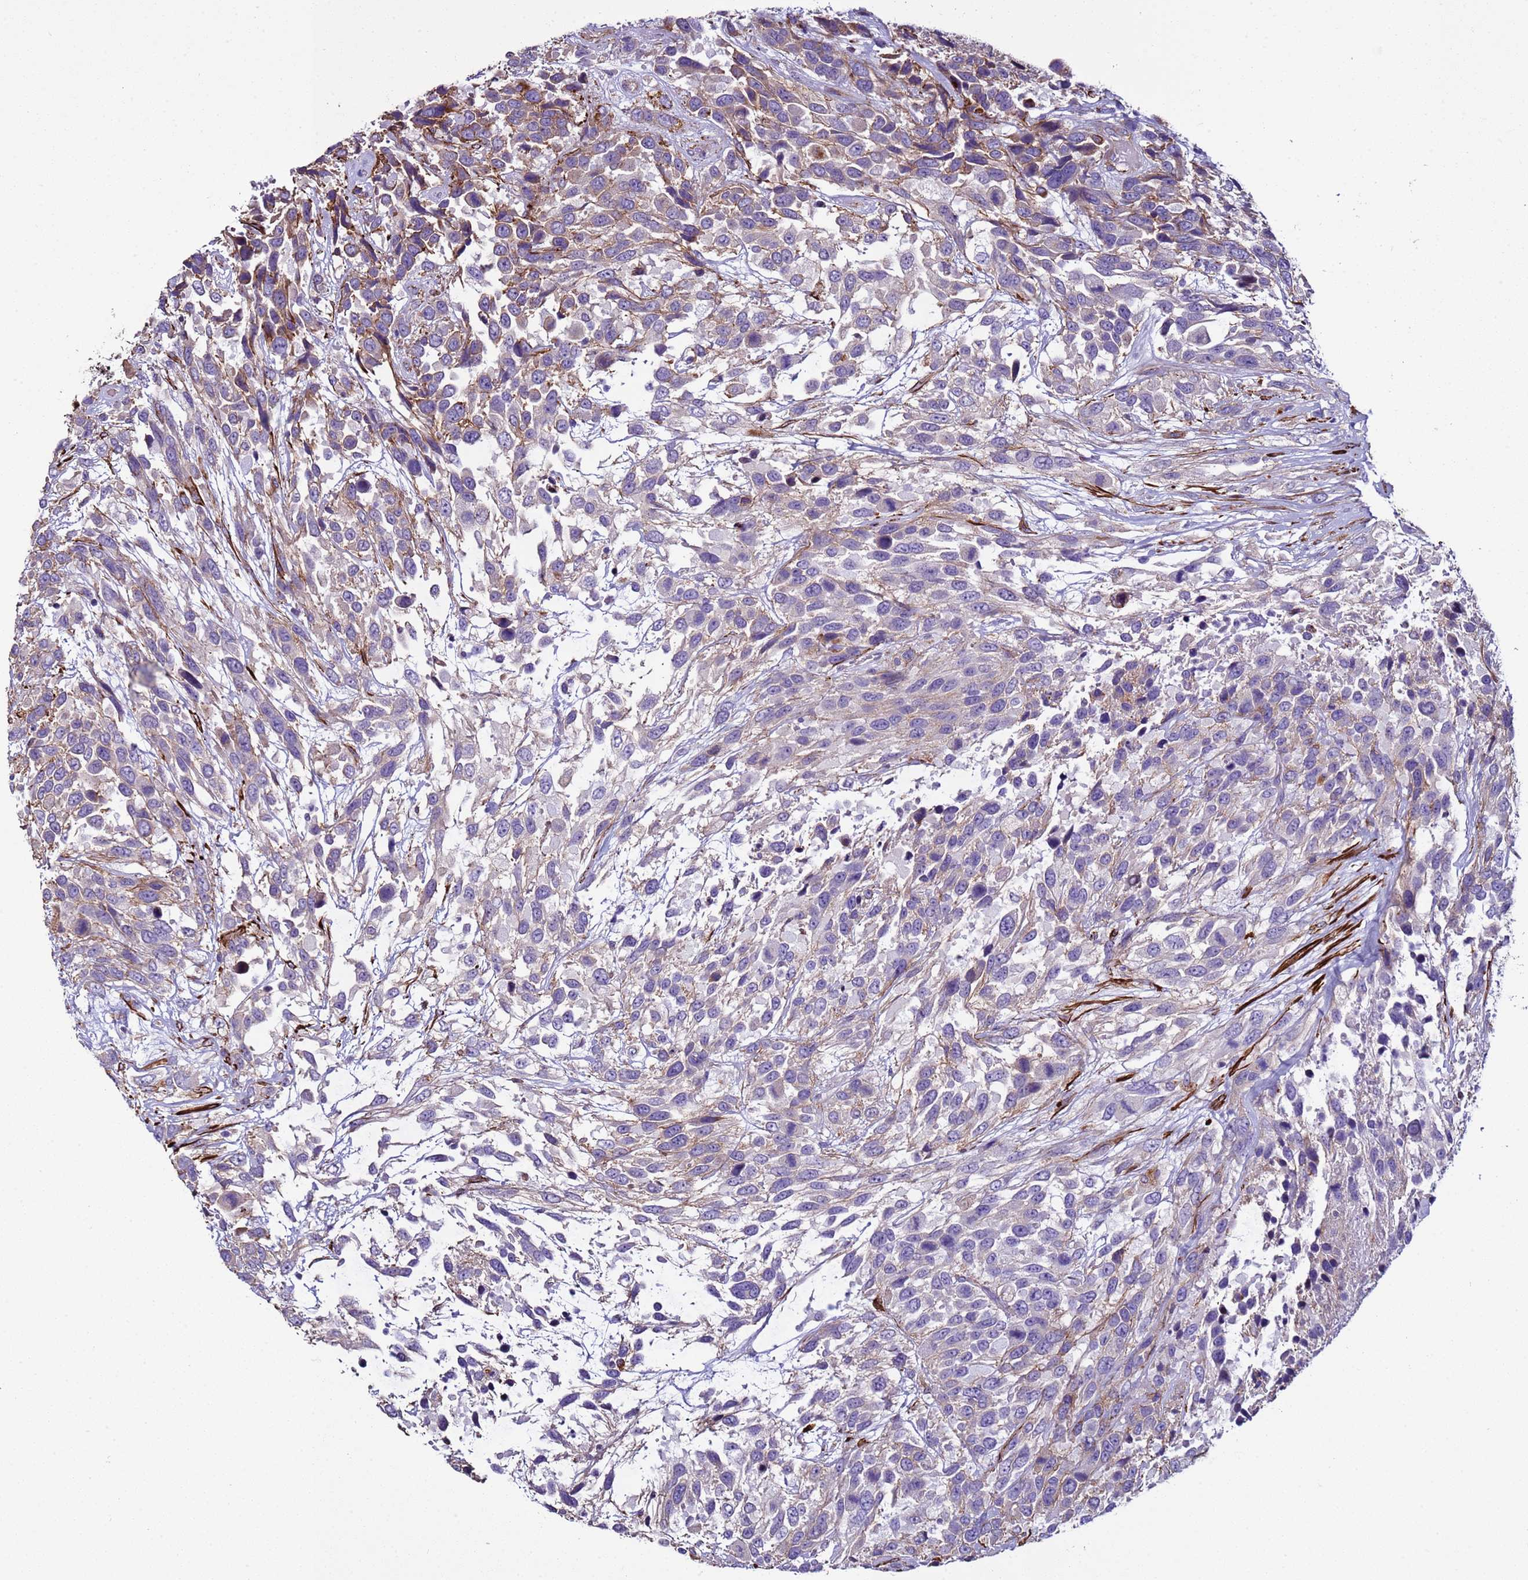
{"staining": {"intensity": "moderate", "quantity": "25%-75%", "location": "cytoplasmic/membranous"}, "tissue": "urothelial cancer", "cell_type": "Tumor cells", "image_type": "cancer", "snomed": [{"axis": "morphology", "description": "Urothelial carcinoma, High grade"}, {"axis": "topography", "description": "Urinary bladder"}], "caption": "This is a micrograph of immunohistochemistry staining of urothelial cancer, which shows moderate positivity in the cytoplasmic/membranous of tumor cells.", "gene": "RABL2B", "patient": {"sex": "female", "age": 70}}